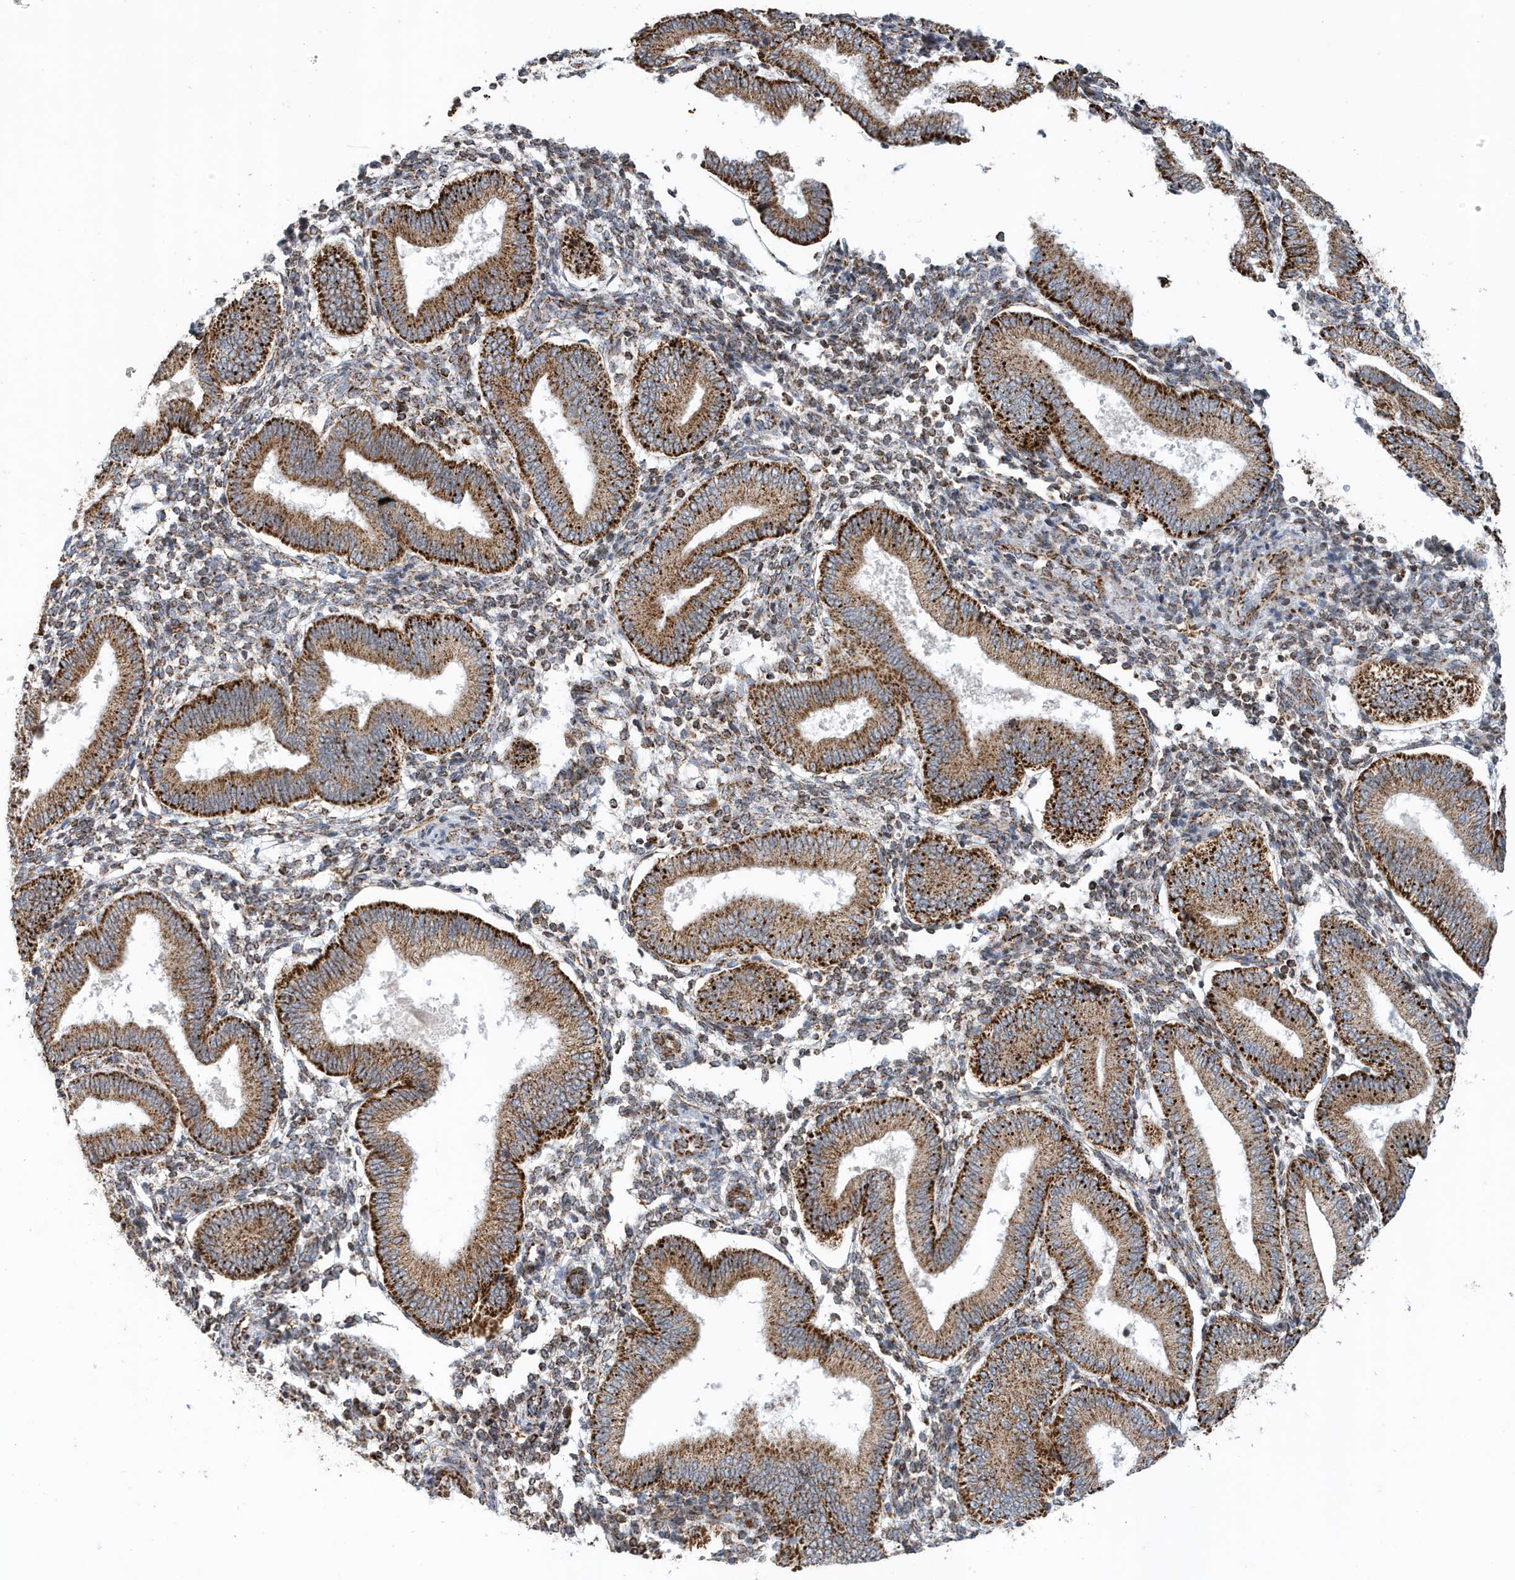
{"staining": {"intensity": "moderate", "quantity": ">75%", "location": "cytoplasmic/membranous"}, "tissue": "endometrium", "cell_type": "Cells in endometrial stroma", "image_type": "normal", "snomed": [{"axis": "morphology", "description": "Normal tissue, NOS"}, {"axis": "topography", "description": "Endometrium"}], "caption": "A brown stain labels moderate cytoplasmic/membranous positivity of a protein in cells in endometrial stroma of unremarkable endometrium.", "gene": "MAN1A1", "patient": {"sex": "female", "age": 39}}